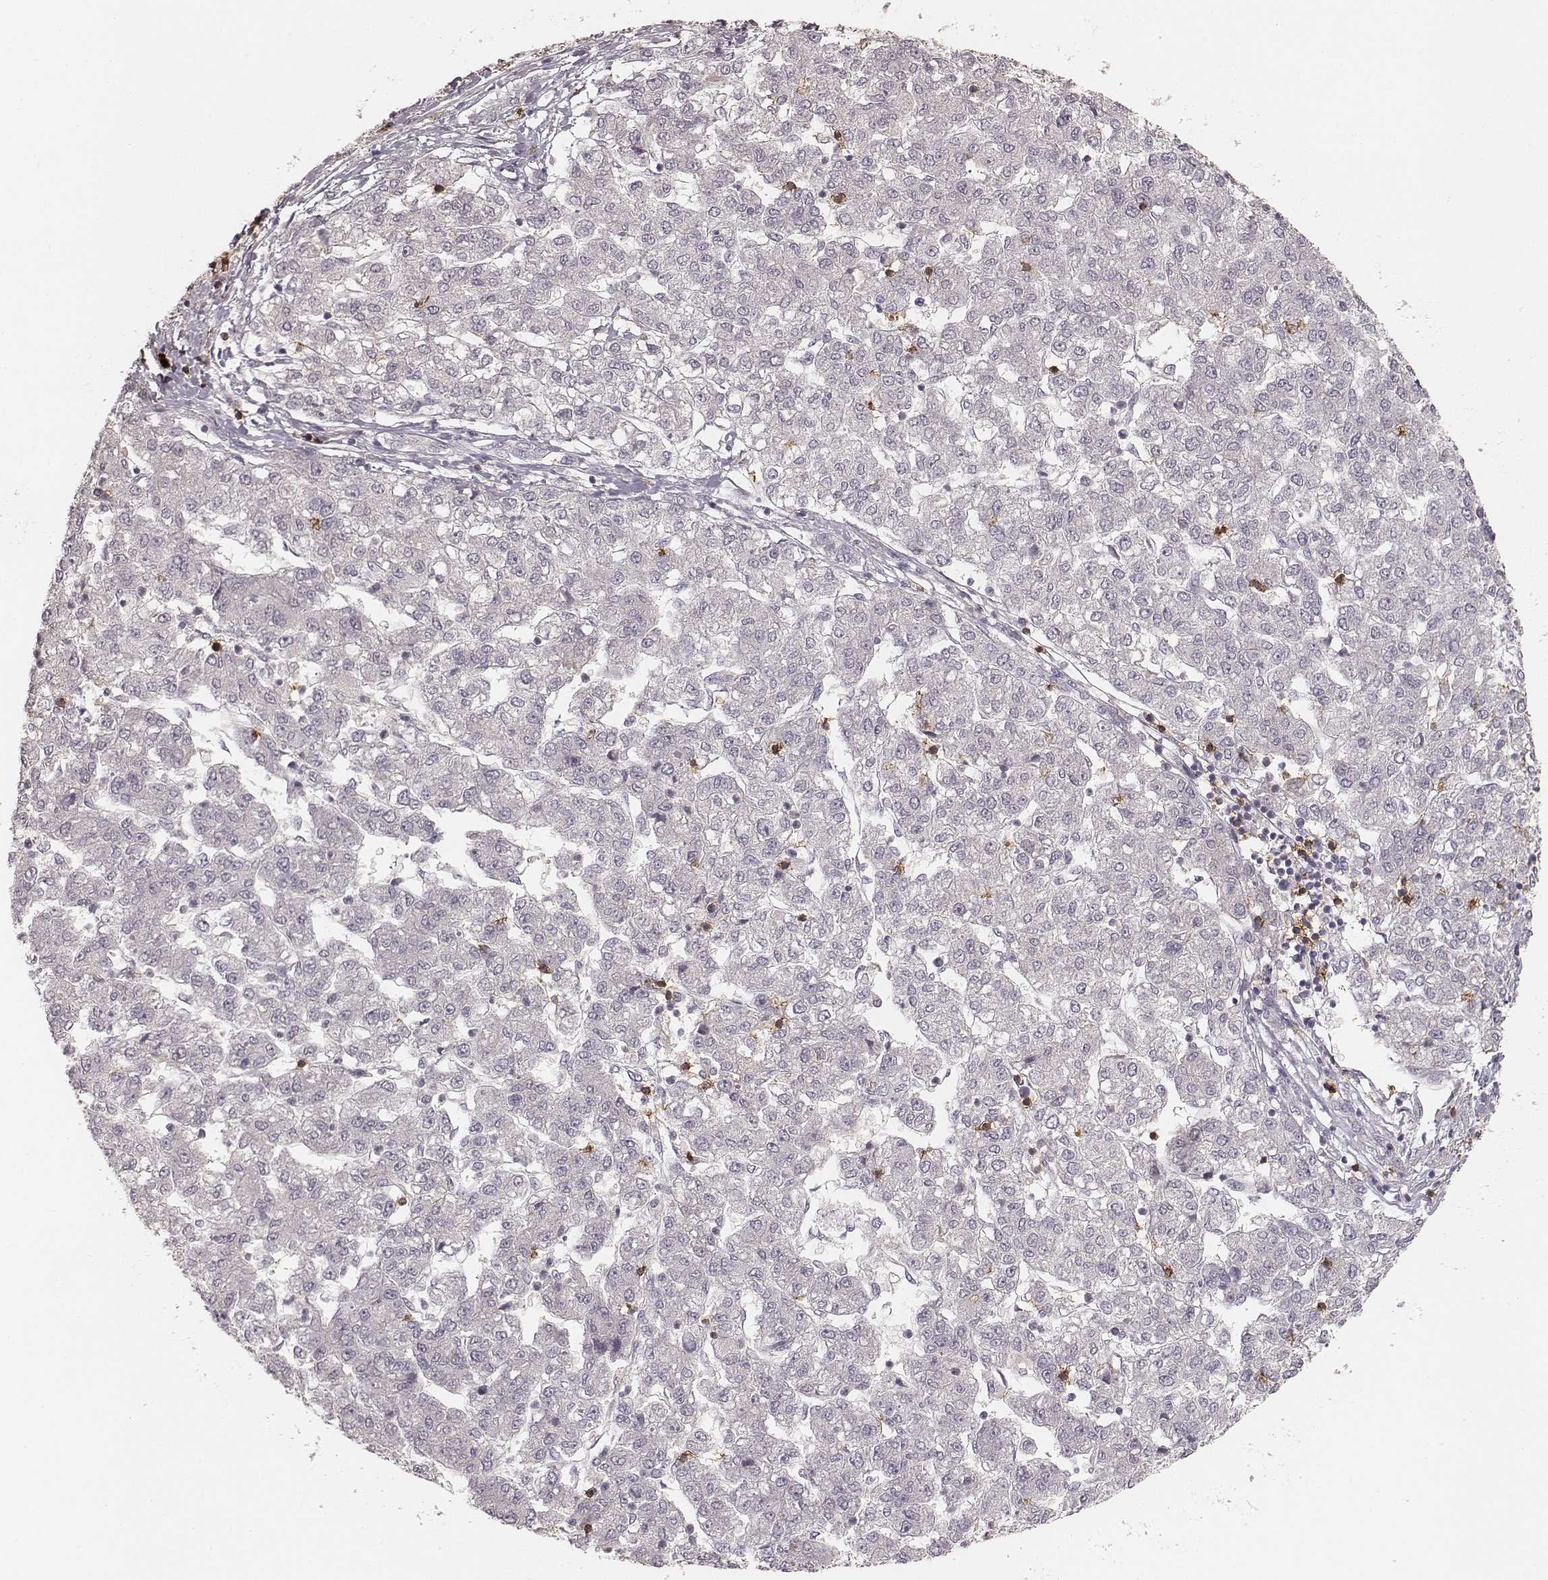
{"staining": {"intensity": "negative", "quantity": "none", "location": "none"}, "tissue": "liver cancer", "cell_type": "Tumor cells", "image_type": "cancer", "snomed": [{"axis": "morphology", "description": "Carcinoma, Hepatocellular, NOS"}, {"axis": "topography", "description": "Liver"}], "caption": "High power microscopy micrograph of an immunohistochemistry (IHC) image of liver hepatocellular carcinoma, revealing no significant expression in tumor cells. Nuclei are stained in blue.", "gene": "CD8A", "patient": {"sex": "male", "age": 56}}